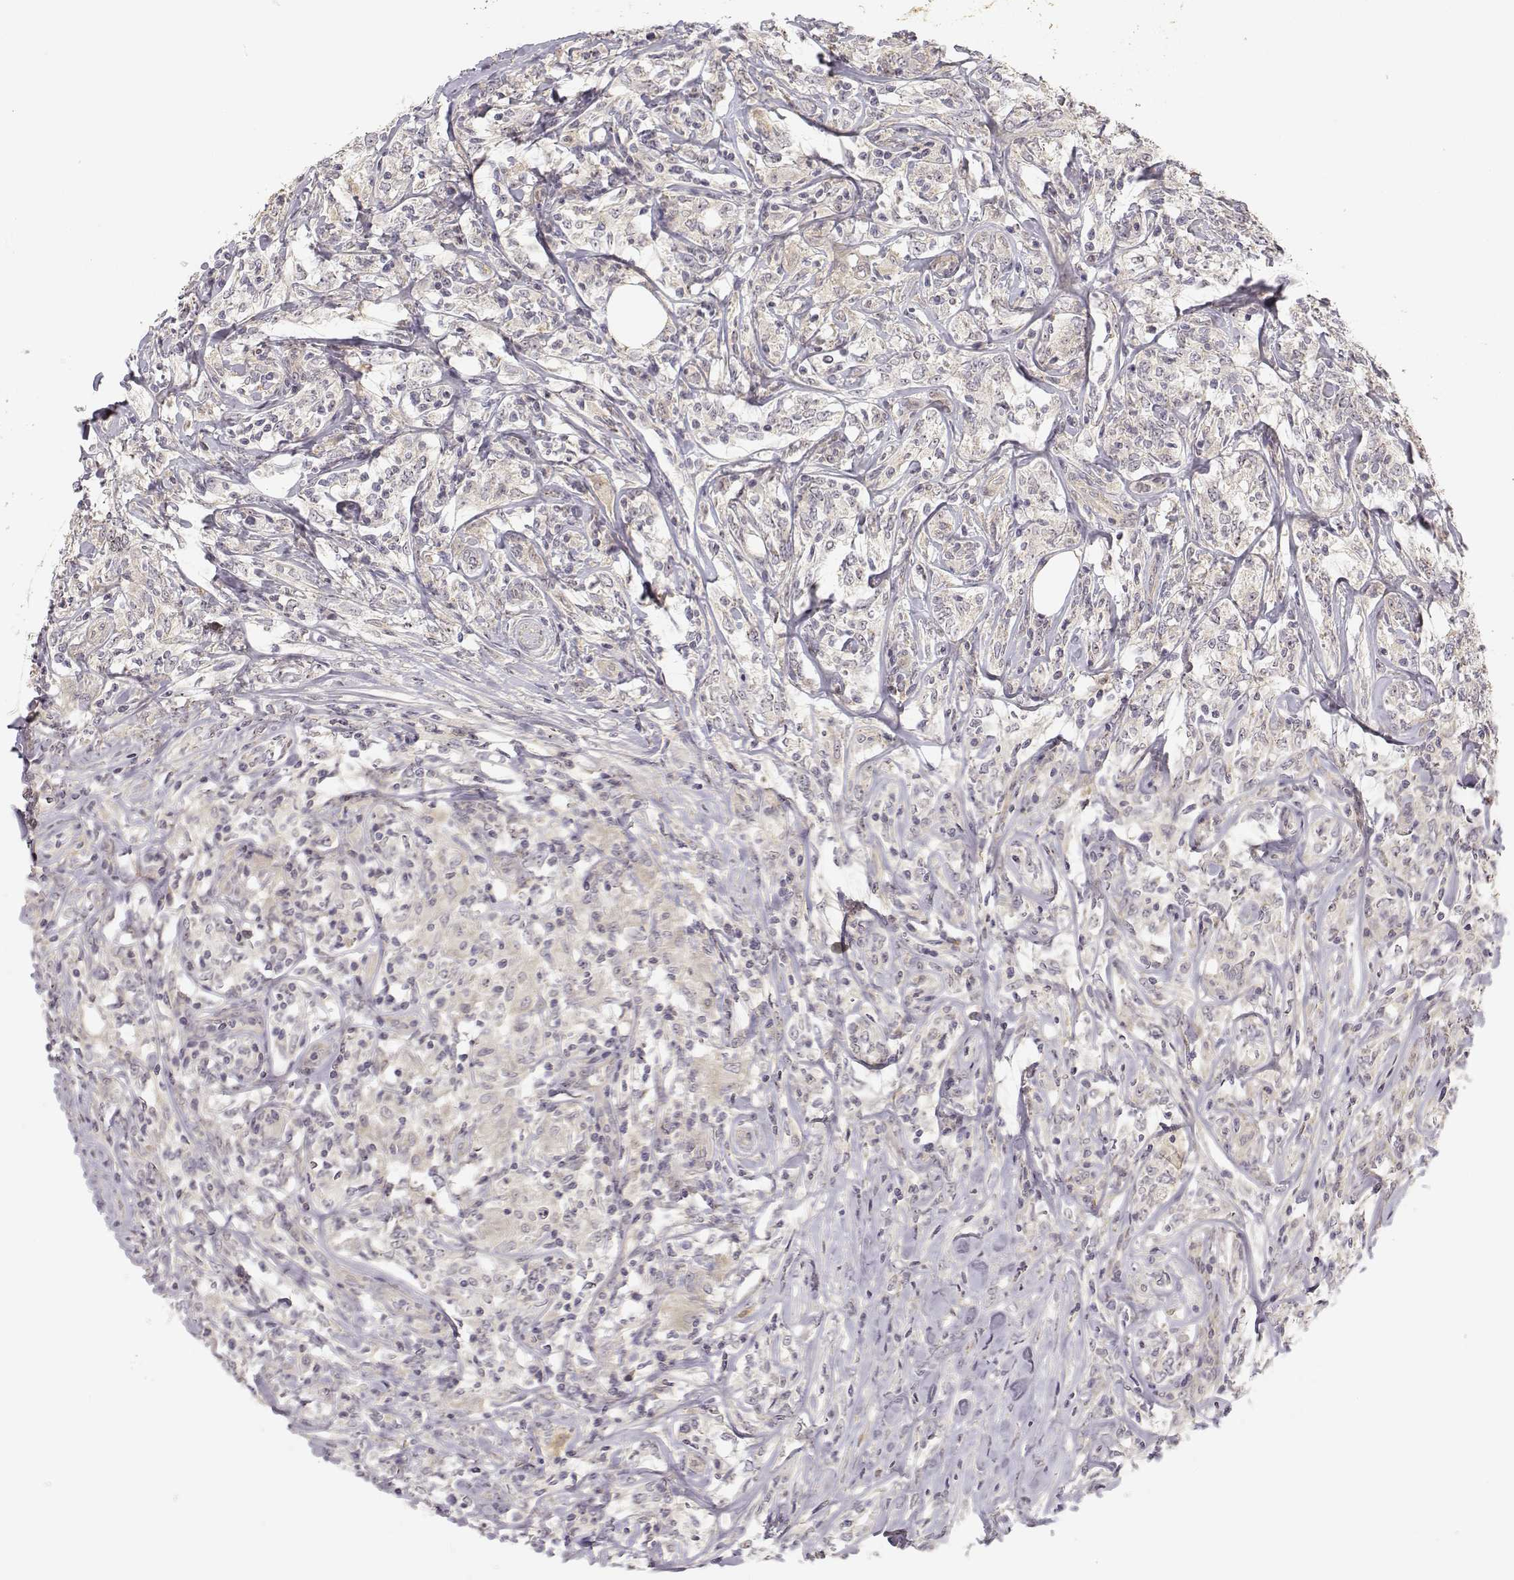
{"staining": {"intensity": "negative", "quantity": "none", "location": "none"}, "tissue": "lymphoma", "cell_type": "Tumor cells", "image_type": "cancer", "snomed": [{"axis": "morphology", "description": "Malignant lymphoma, non-Hodgkin's type, High grade"}, {"axis": "topography", "description": "Lymph node"}], "caption": "High power microscopy histopathology image of an immunohistochemistry photomicrograph of malignant lymphoma, non-Hodgkin's type (high-grade), revealing no significant staining in tumor cells.", "gene": "MED12L", "patient": {"sex": "female", "age": 84}}